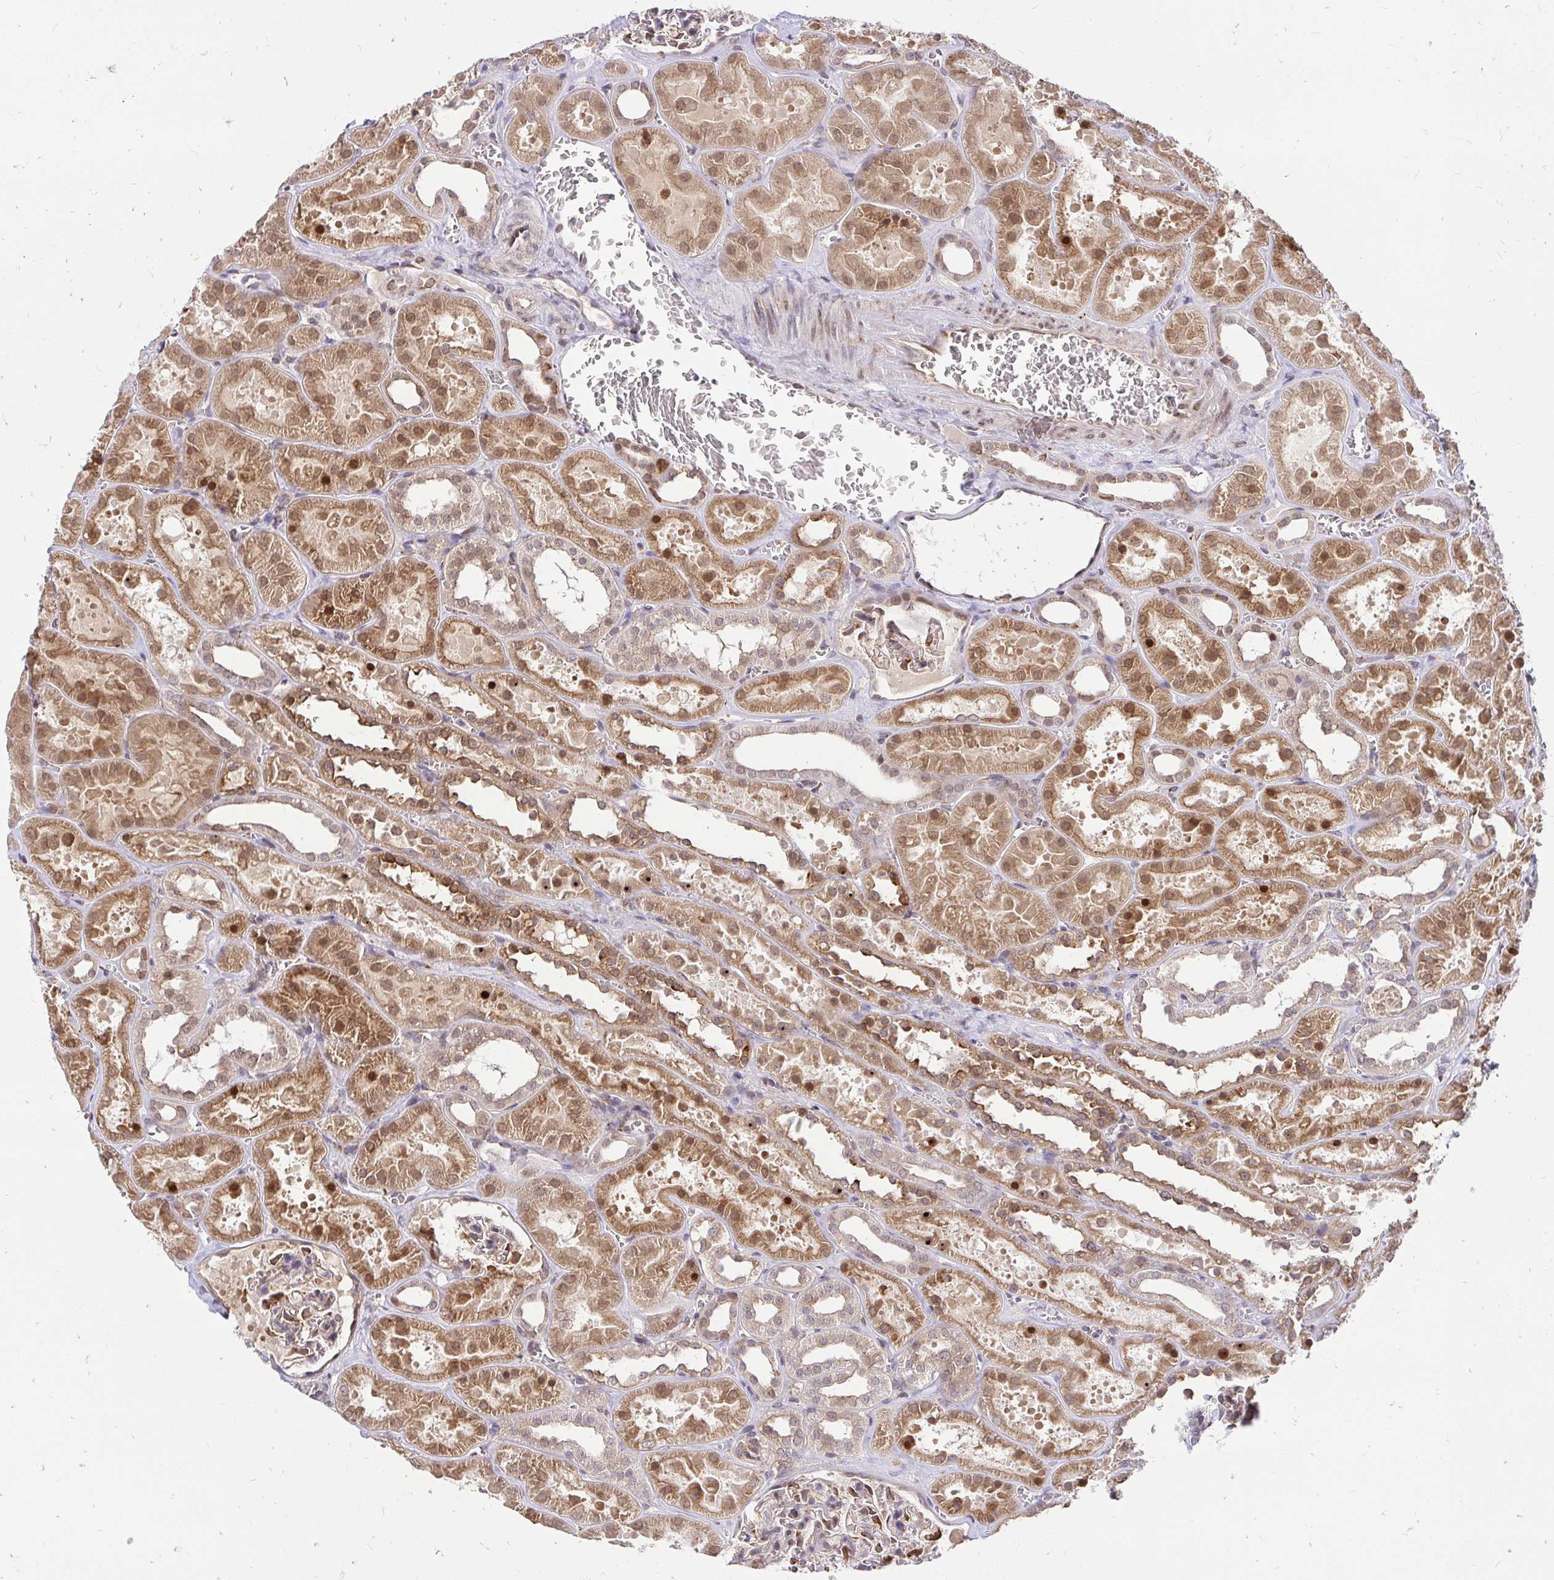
{"staining": {"intensity": "weak", "quantity": "25%-75%", "location": "nuclear"}, "tissue": "kidney", "cell_type": "Cells in glomeruli", "image_type": "normal", "snomed": [{"axis": "morphology", "description": "Normal tissue, NOS"}, {"axis": "topography", "description": "Kidney"}], "caption": "Brown immunohistochemical staining in normal kidney reveals weak nuclear positivity in about 25%-75% of cells in glomeruli.", "gene": "NAALAD2", "patient": {"sex": "female", "age": 41}}